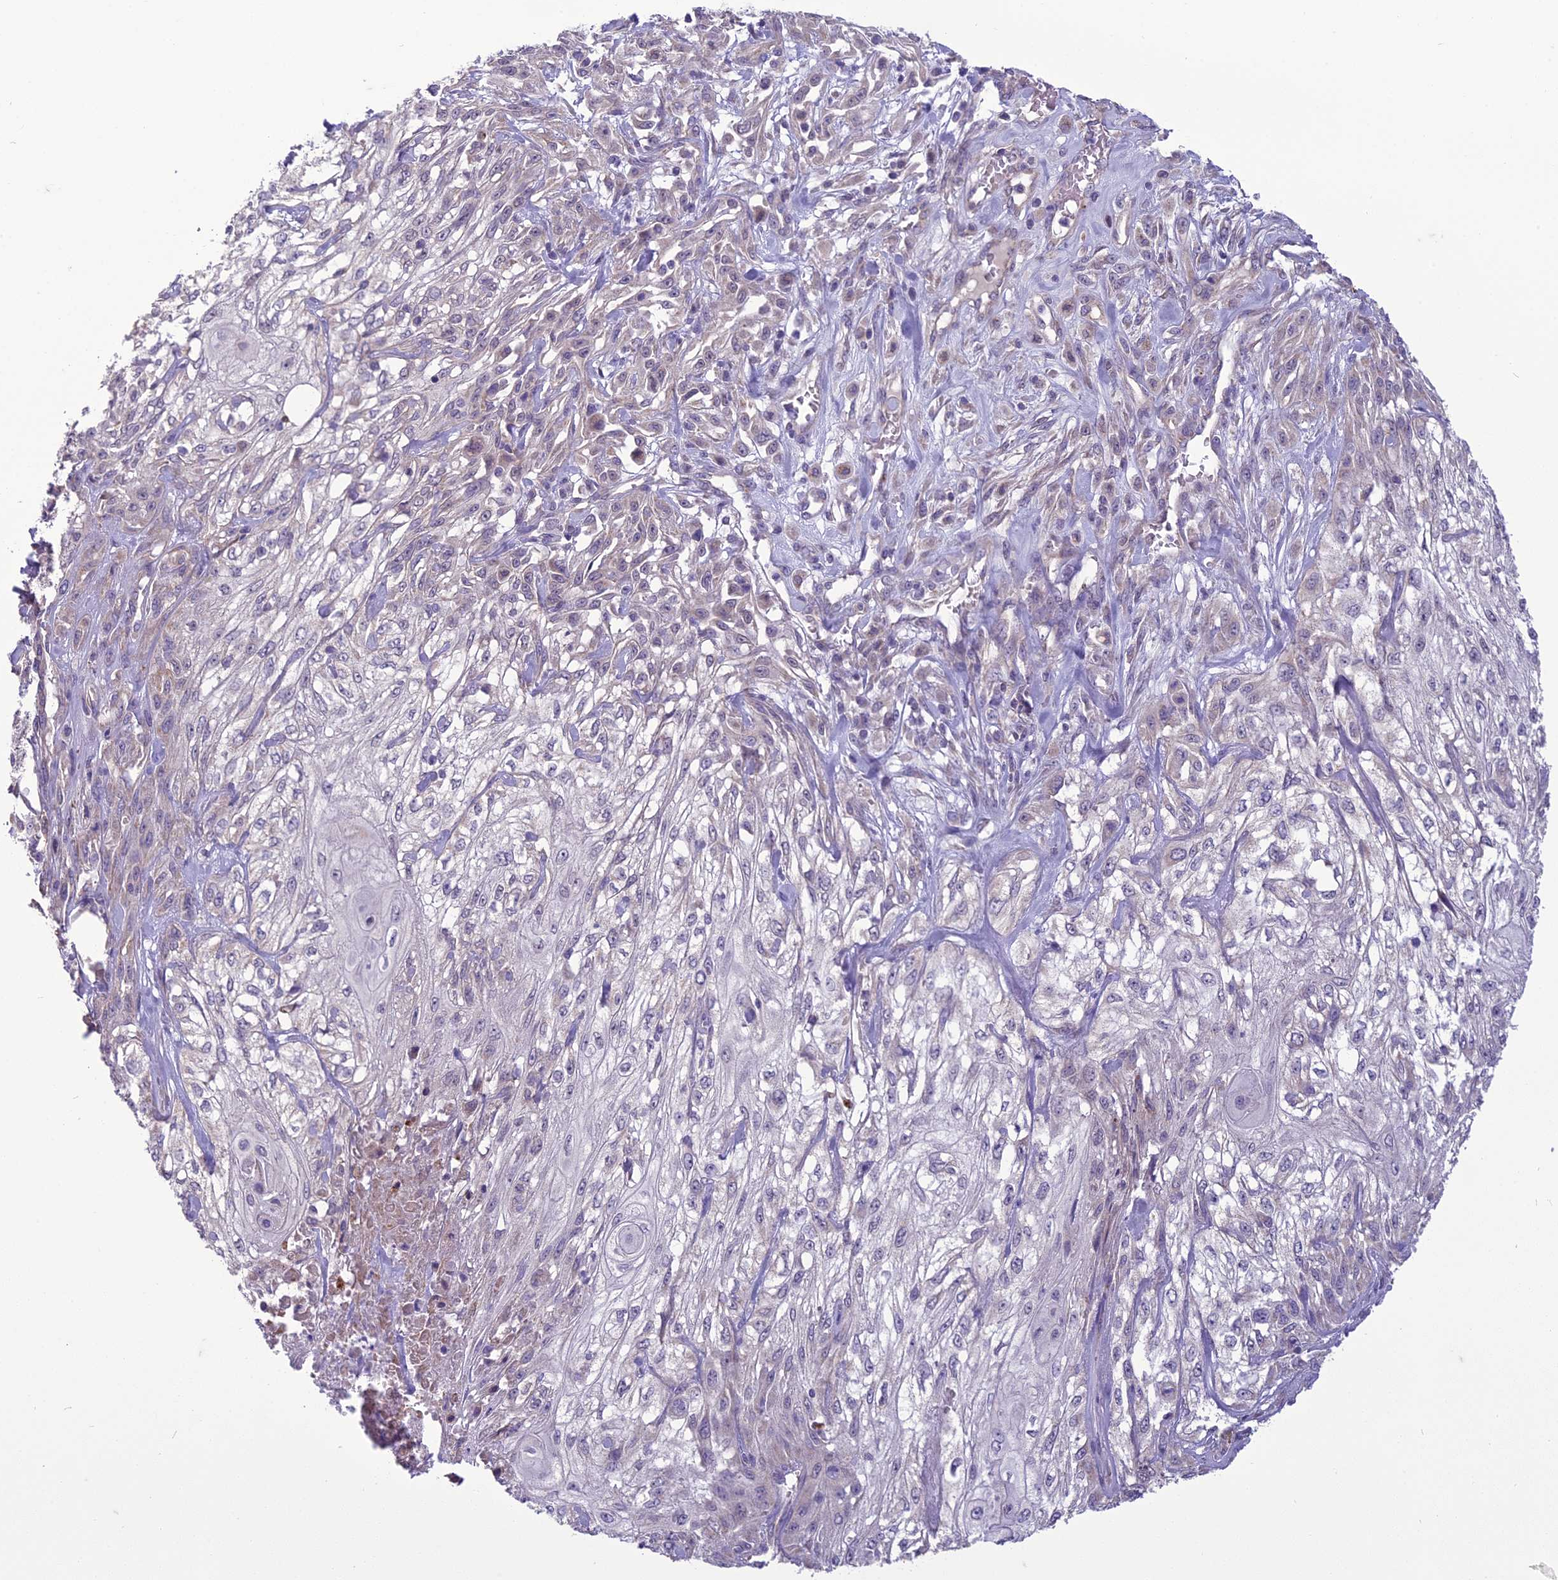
{"staining": {"intensity": "negative", "quantity": "none", "location": "none"}, "tissue": "skin cancer", "cell_type": "Tumor cells", "image_type": "cancer", "snomed": [{"axis": "morphology", "description": "Squamous cell carcinoma, NOS"}, {"axis": "morphology", "description": "Squamous cell carcinoma, metastatic, NOS"}, {"axis": "topography", "description": "Skin"}, {"axis": "topography", "description": "Lymph node"}], "caption": "Immunohistochemical staining of skin metastatic squamous cell carcinoma reveals no significant positivity in tumor cells. Nuclei are stained in blue.", "gene": "DUS2", "patient": {"sex": "male", "age": 75}}